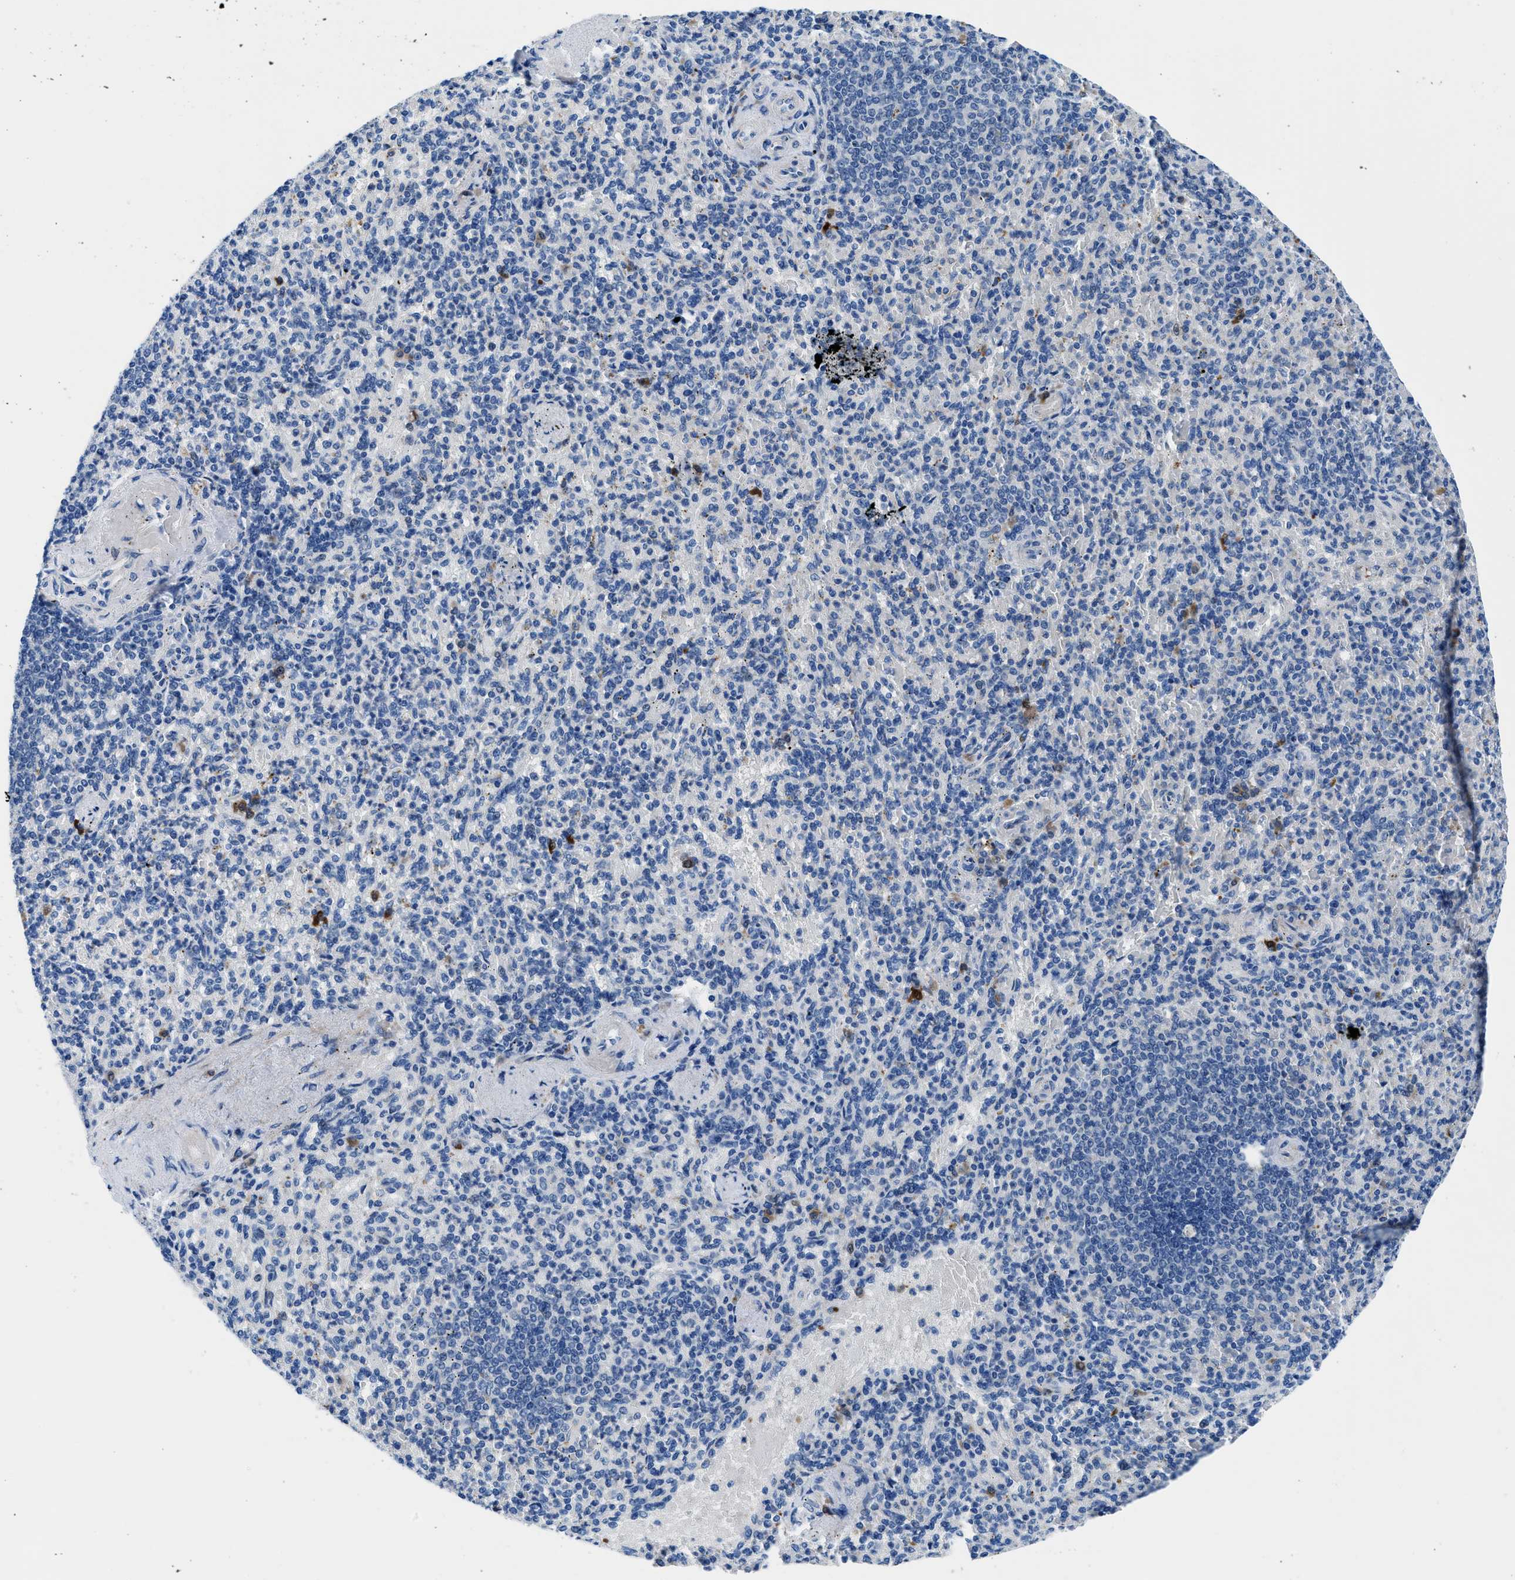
{"staining": {"intensity": "moderate", "quantity": "<25%", "location": "cytoplasmic/membranous"}, "tissue": "spleen", "cell_type": "Cells in red pulp", "image_type": "normal", "snomed": [{"axis": "morphology", "description": "Normal tissue, NOS"}, {"axis": "topography", "description": "Spleen"}], "caption": "Normal spleen reveals moderate cytoplasmic/membranous positivity in about <25% of cells in red pulp.", "gene": "UAP1", "patient": {"sex": "female", "age": 74}}